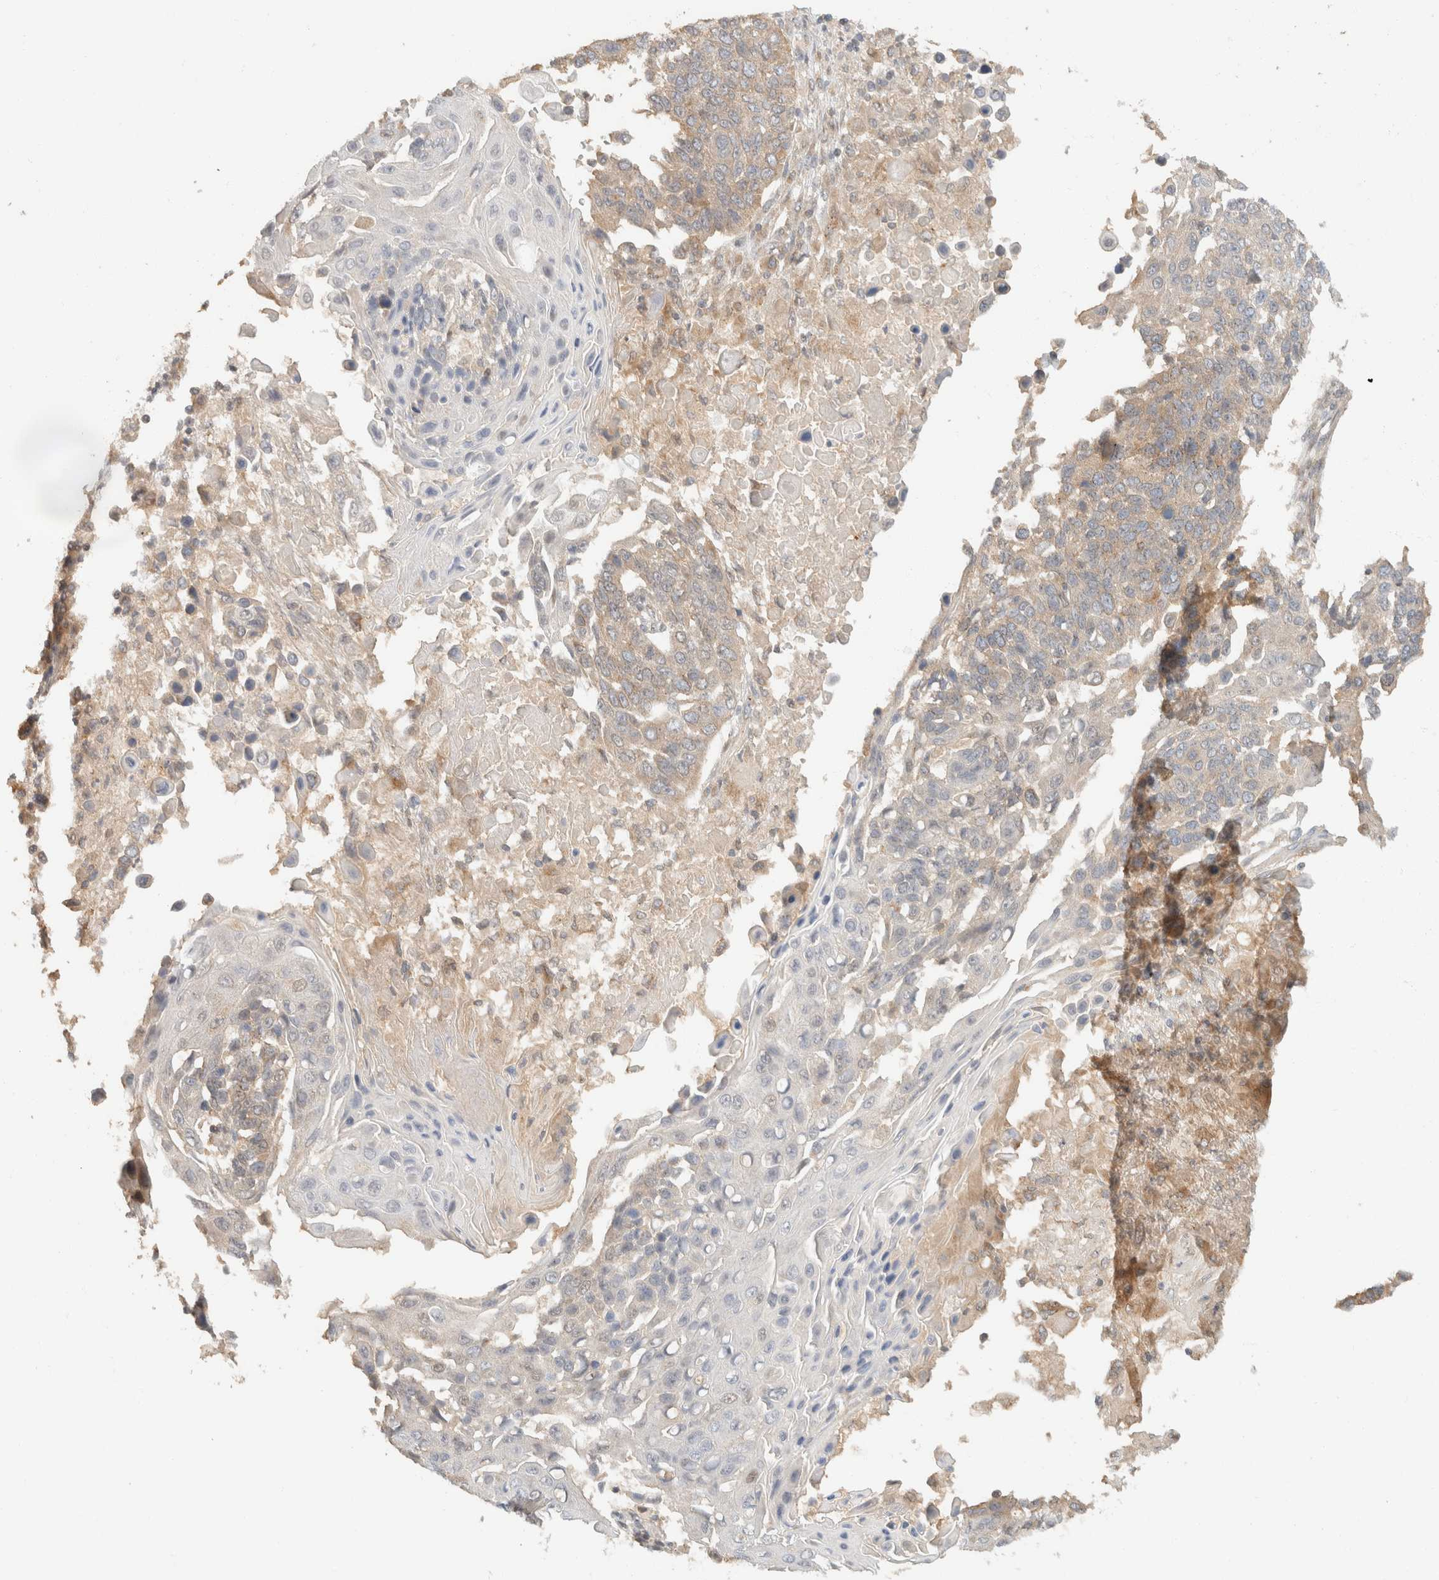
{"staining": {"intensity": "moderate", "quantity": "<25%", "location": "cytoplasmic/membranous"}, "tissue": "lung cancer", "cell_type": "Tumor cells", "image_type": "cancer", "snomed": [{"axis": "morphology", "description": "Squamous cell carcinoma, NOS"}, {"axis": "topography", "description": "Lung"}], "caption": "This image shows IHC staining of lung cancer, with low moderate cytoplasmic/membranous expression in approximately <25% of tumor cells.", "gene": "TACC1", "patient": {"sex": "male", "age": 66}}